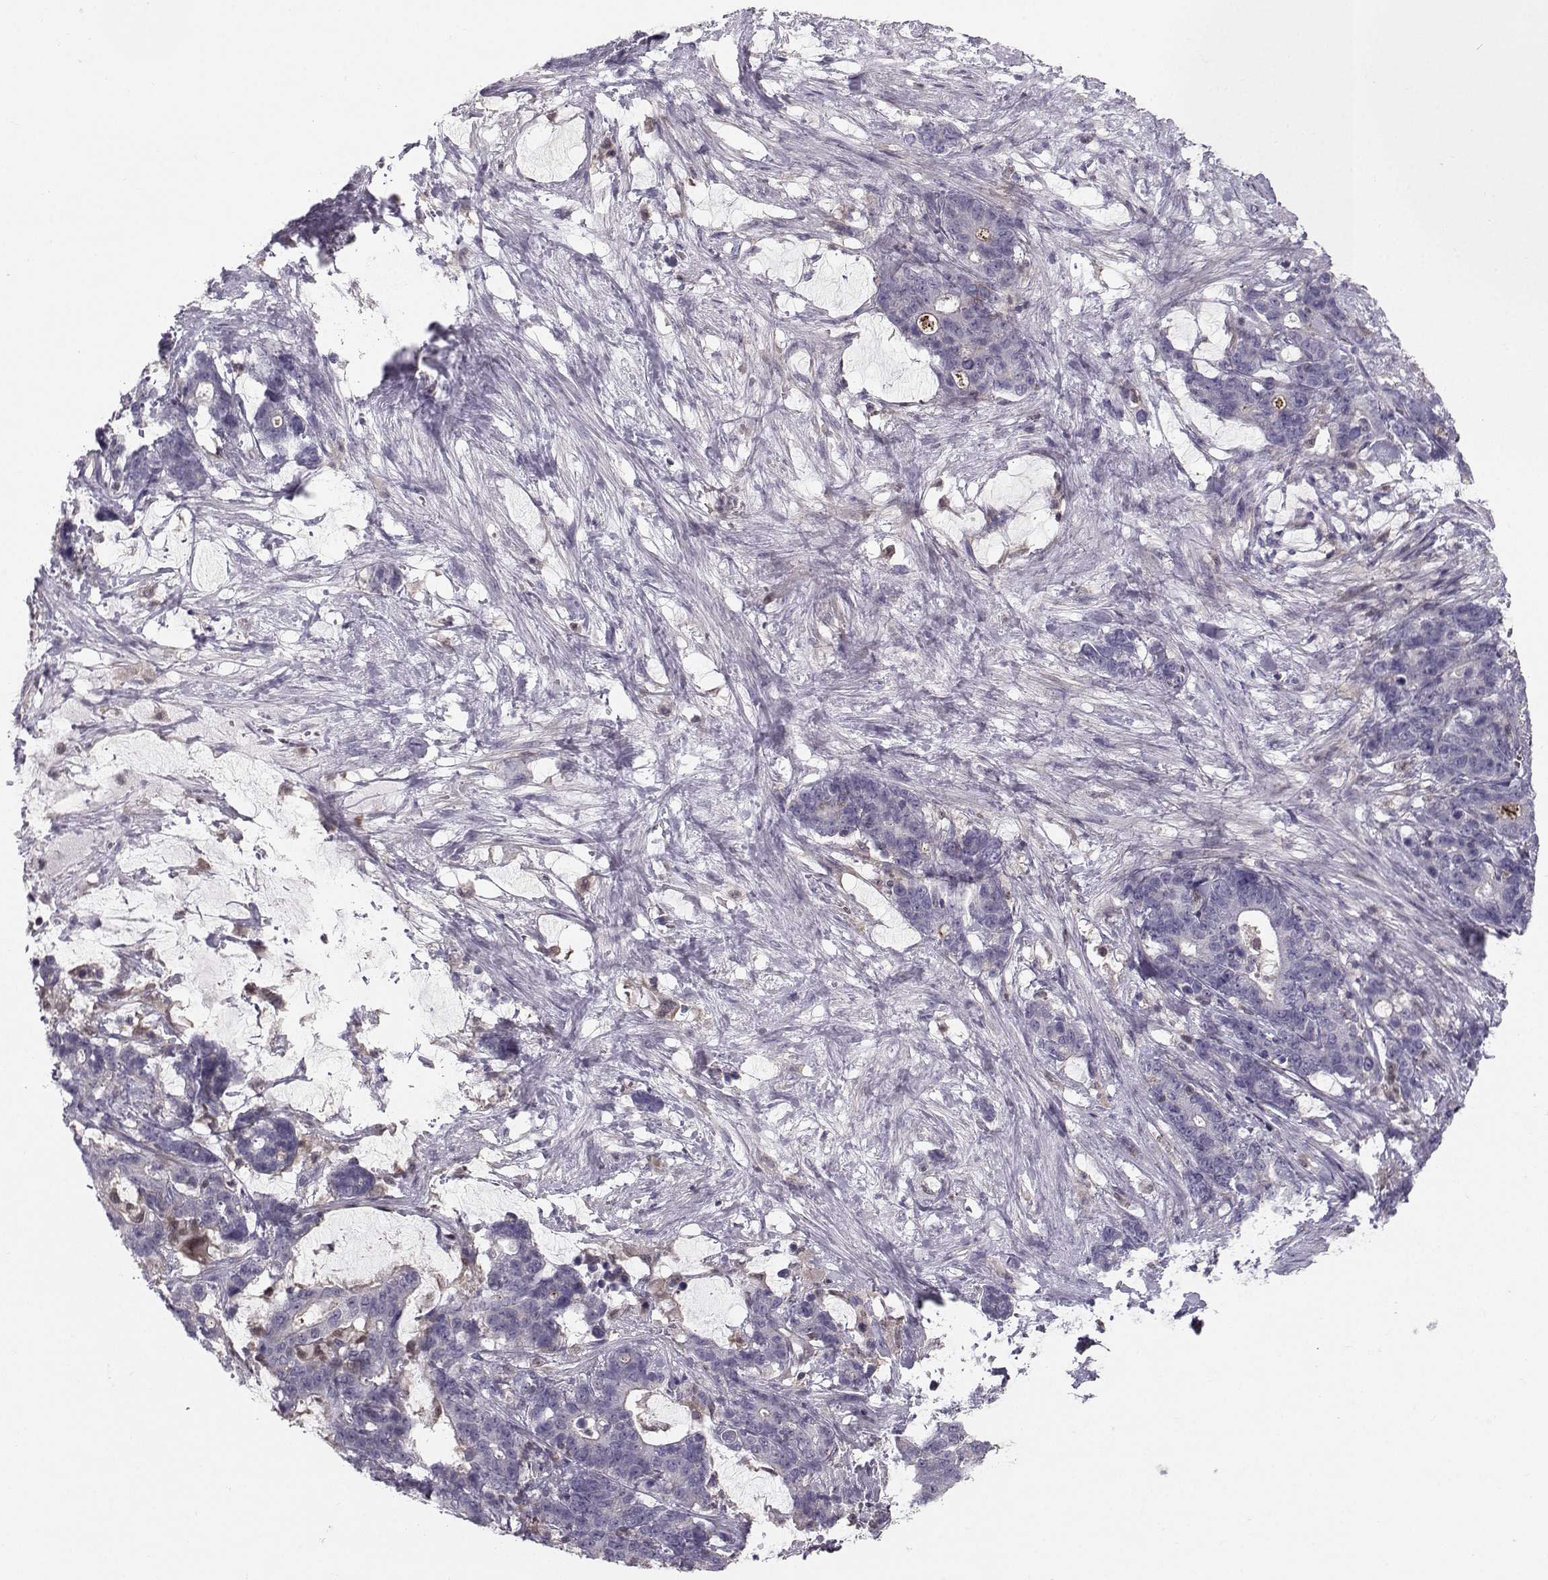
{"staining": {"intensity": "negative", "quantity": "none", "location": "none"}, "tissue": "stomach cancer", "cell_type": "Tumor cells", "image_type": "cancer", "snomed": [{"axis": "morphology", "description": "Normal tissue, NOS"}, {"axis": "morphology", "description": "Adenocarcinoma, NOS"}, {"axis": "topography", "description": "Stomach"}], "caption": "Immunohistochemistry micrograph of neoplastic tissue: stomach adenocarcinoma stained with DAB demonstrates no significant protein staining in tumor cells.", "gene": "ASB16", "patient": {"sex": "female", "age": 64}}